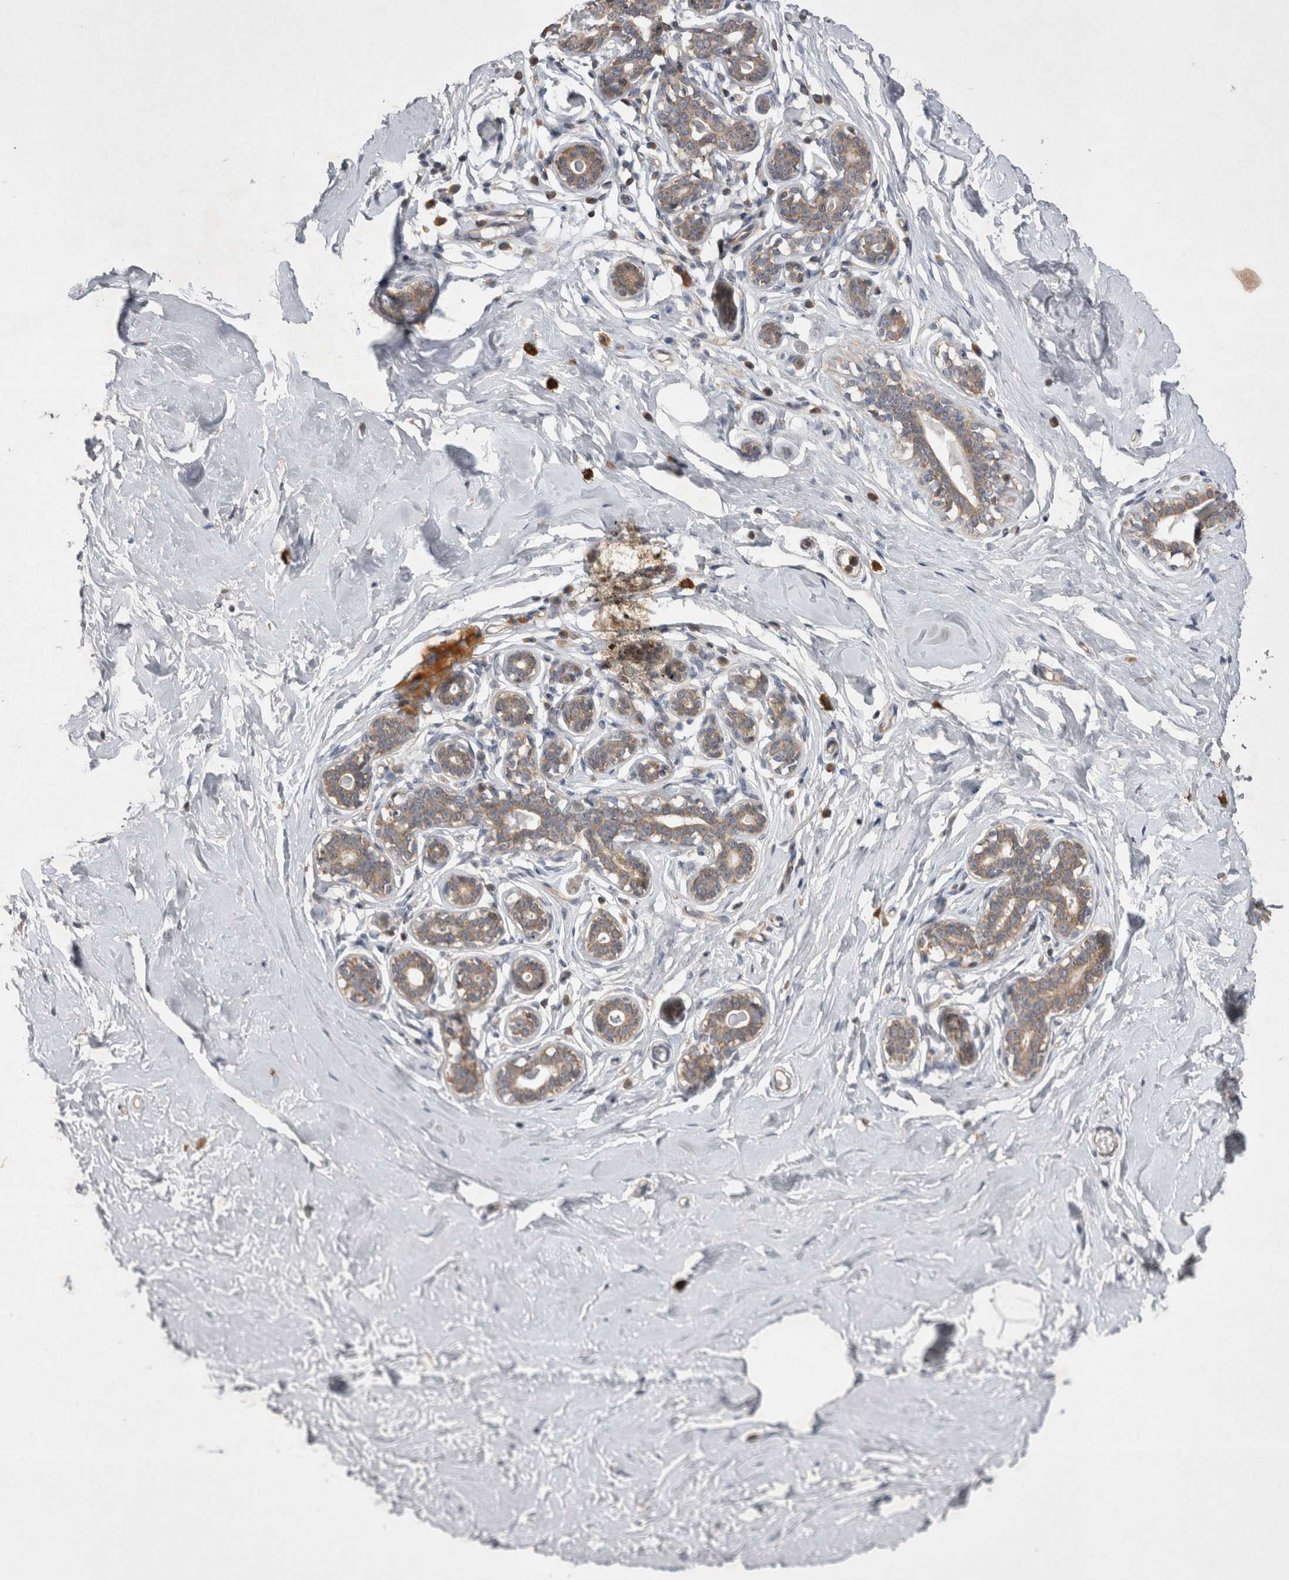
{"staining": {"intensity": "negative", "quantity": "none", "location": "none"}, "tissue": "breast", "cell_type": "Adipocytes", "image_type": "normal", "snomed": [{"axis": "morphology", "description": "Normal tissue, NOS"}, {"axis": "morphology", "description": "Adenoma, NOS"}, {"axis": "topography", "description": "Breast"}], "caption": "Immunohistochemistry micrograph of normal breast: breast stained with DAB displays no significant protein staining in adipocytes.", "gene": "TSPOAP1", "patient": {"sex": "female", "age": 23}}